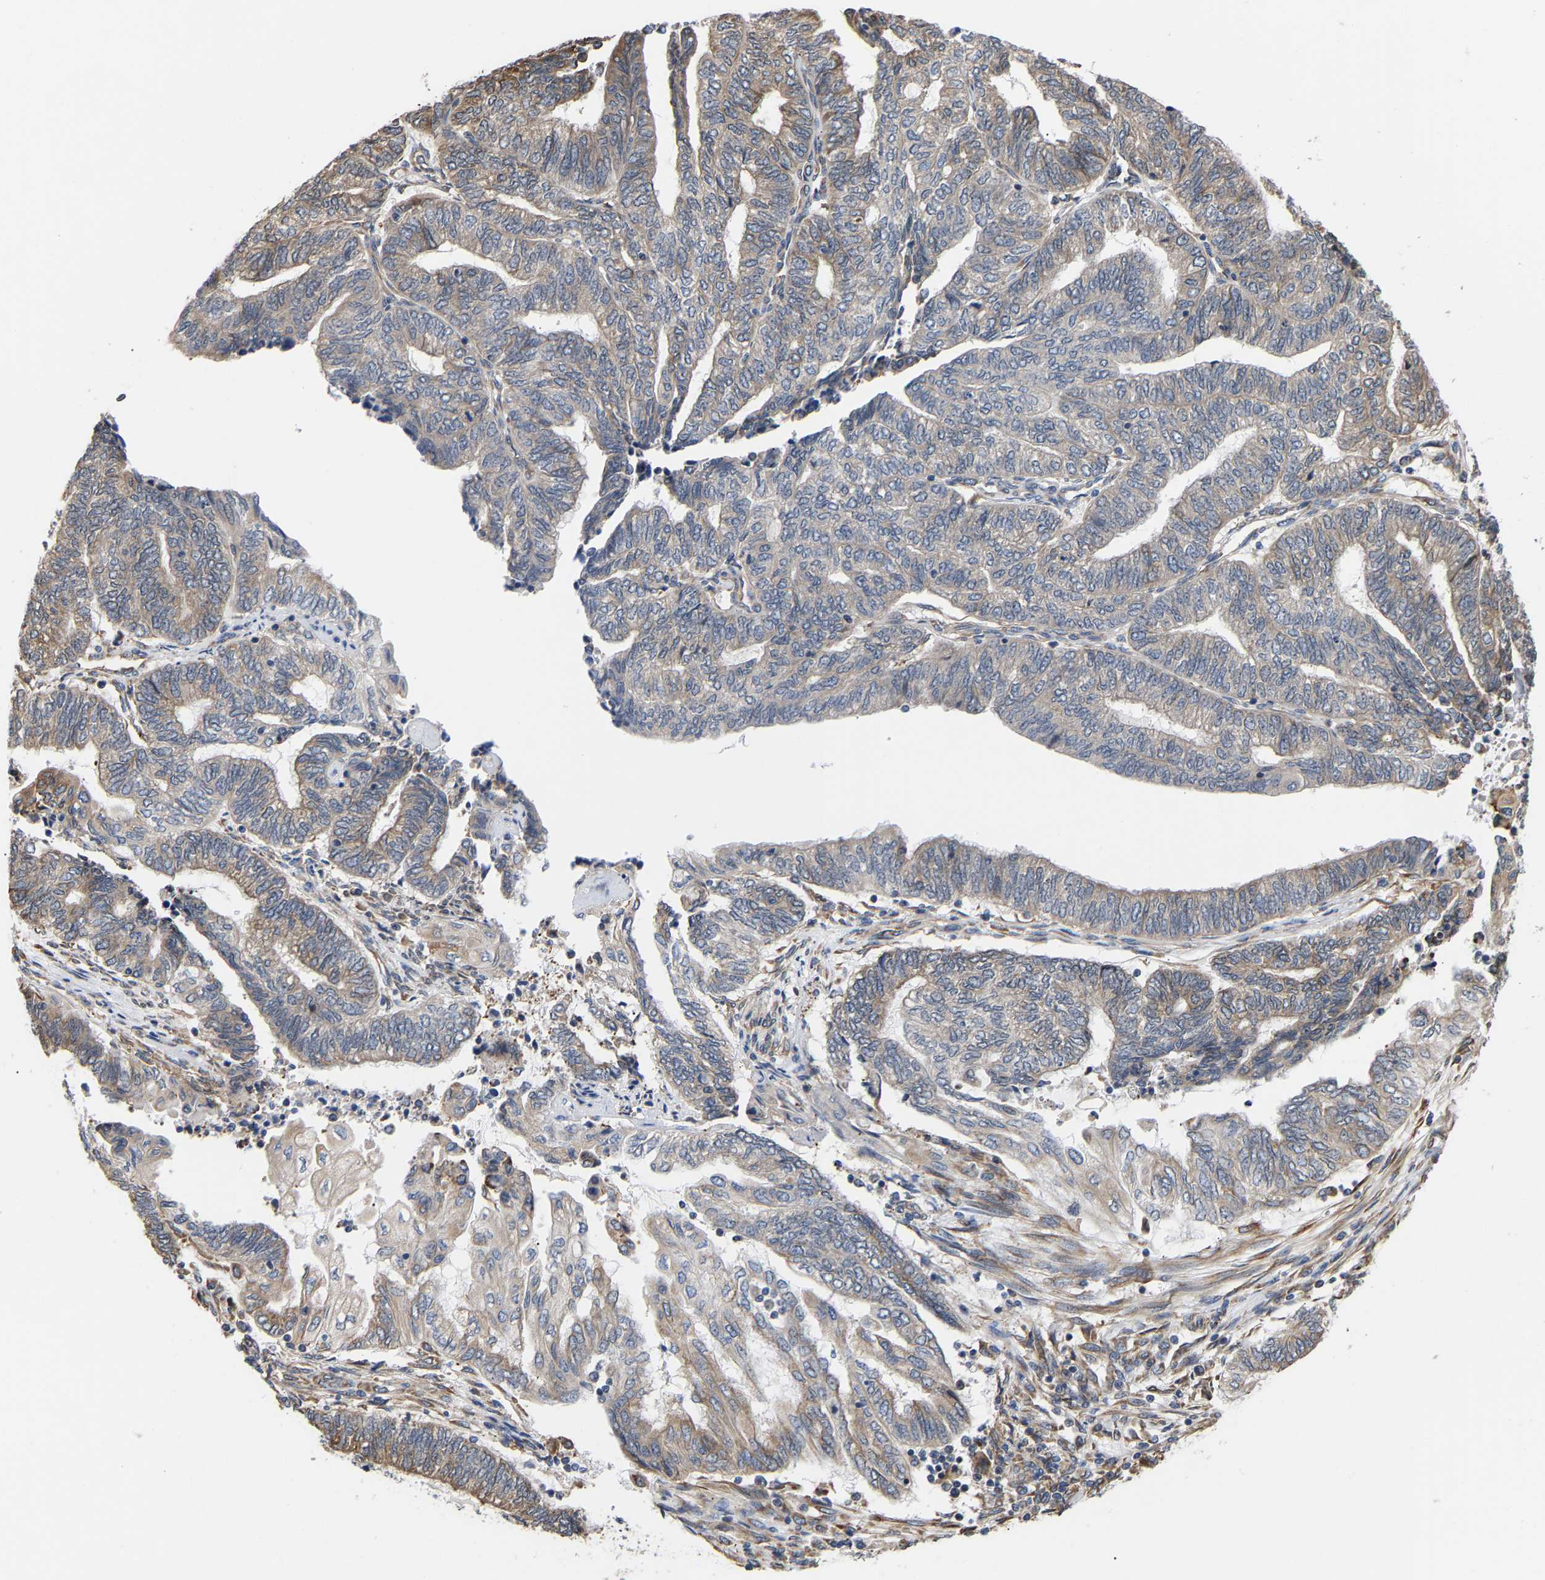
{"staining": {"intensity": "negative", "quantity": "none", "location": "none"}, "tissue": "endometrial cancer", "cell_type": "Tumor cells", "image_type": "cancer", "snomed": [{"axis": "morphology", "description": "Adenocarcinoma, NOS"}, {"axis": "topography", "description": "Uterus"}, {"axis": "topography", "description": "Endometrium"}], "caption": "Tumor cells show no significant protein staining in endometrial adenocarcinoma.", "gene": "ARAP1", "patient": {"sex": "female", "age": 70}}